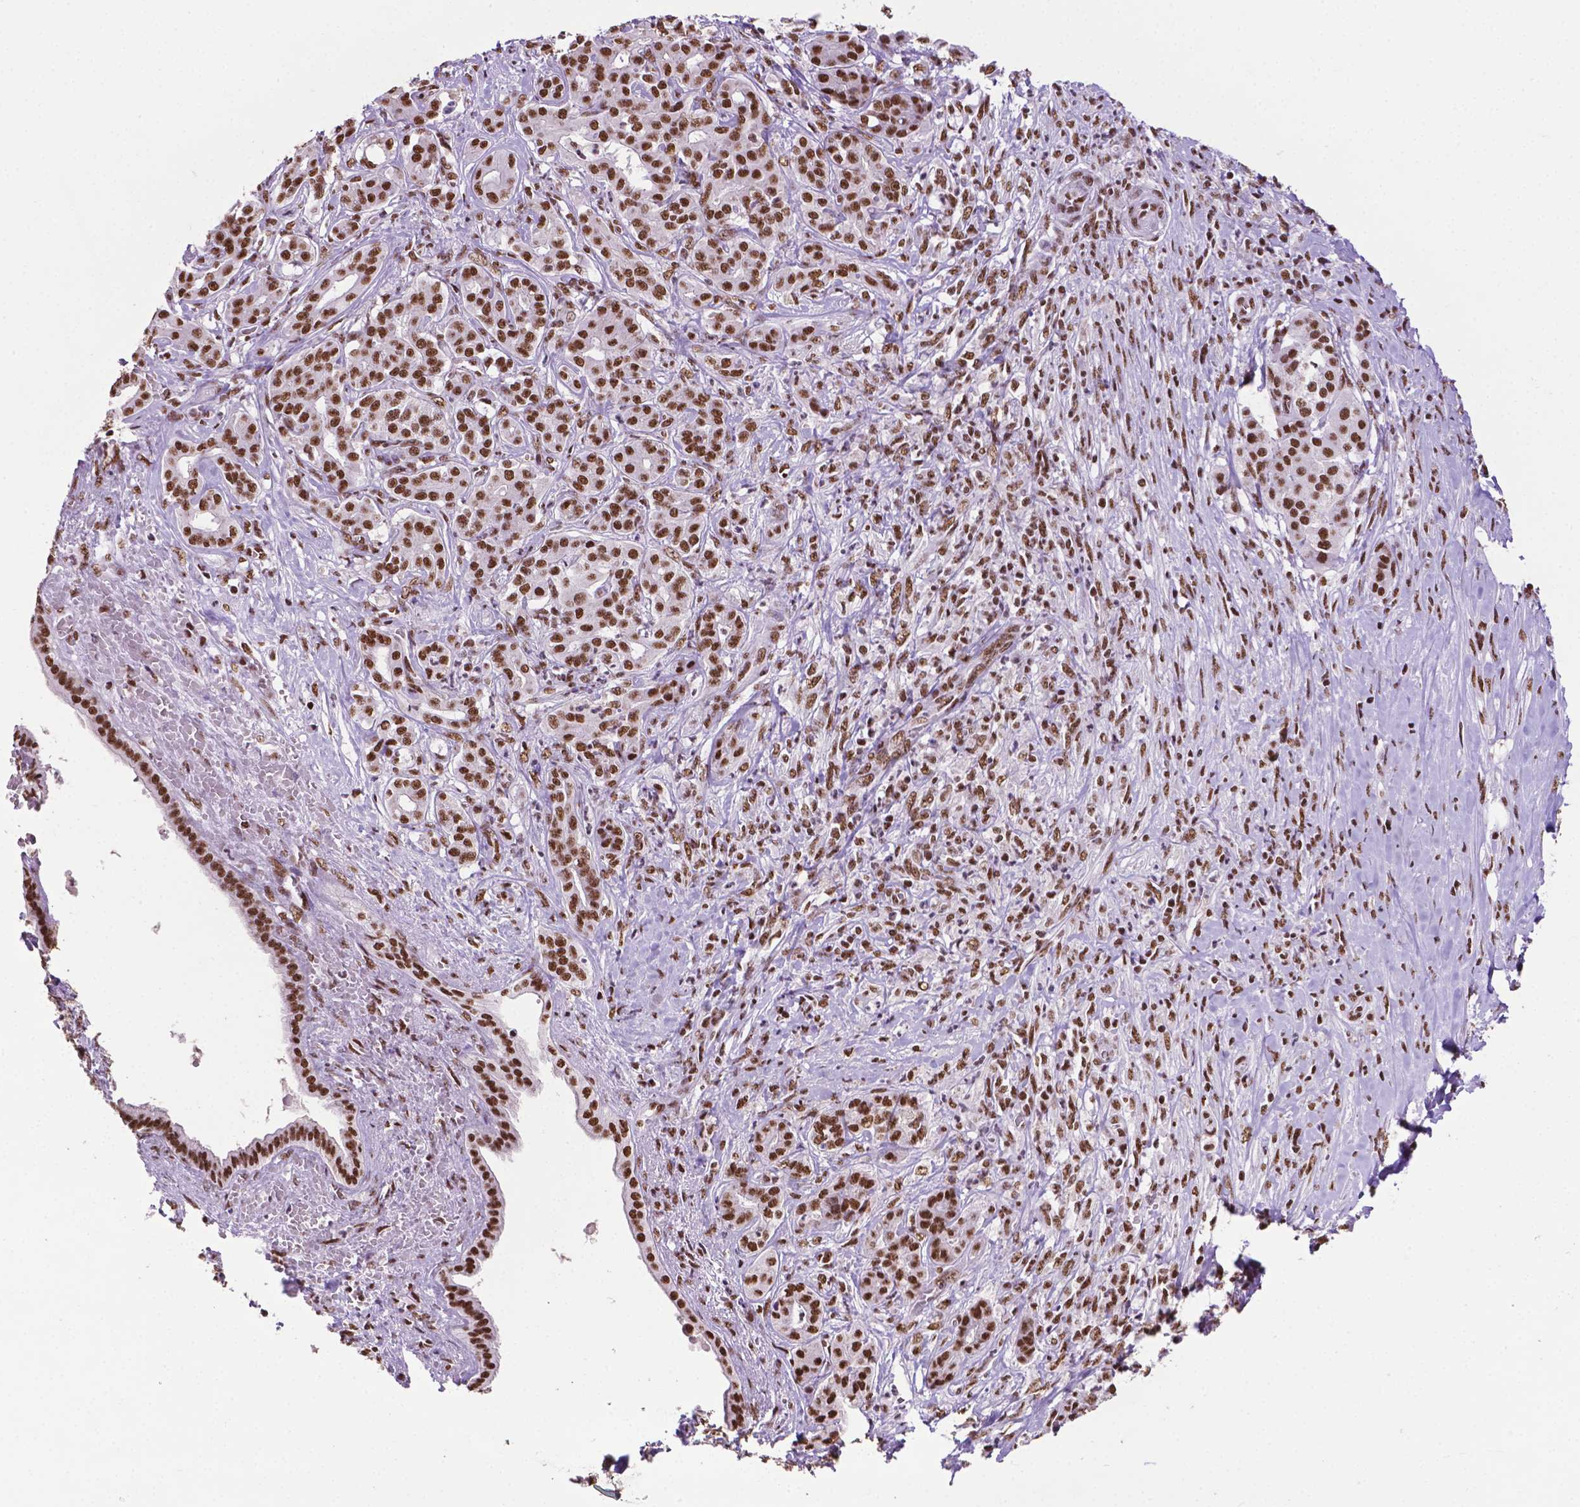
{"staining": {"intensity": "strong", "quantity": ">75%", "location": "nuclear"}, "tissue": "pancreatic cancer", "cell_type": "Tumor cells", "image_type": "cancer", "snomed": [{"axis": "morphology", "description": "Normal tissue, NOS"}, {"axis": "morphology", "description": "Inflammation, NOS"}, {"axis": "morphology", "description": "Adenocarcinoma, NOS"}, {"axis": "topography", "description": "Pancreas"}], "caption": "Immunohistochemistry micrograph of neoplastic tissue: pancreatic cancer (adenocarcinoma) stained using immunohistochemistry (IHC) exhibits high levels of strong protein expression localized specifically in the nuclear of tumor cells, appearing as a nuclear brown color.", "gene": "CCAR2", "patient": {"sex": "male", "age": 57}}